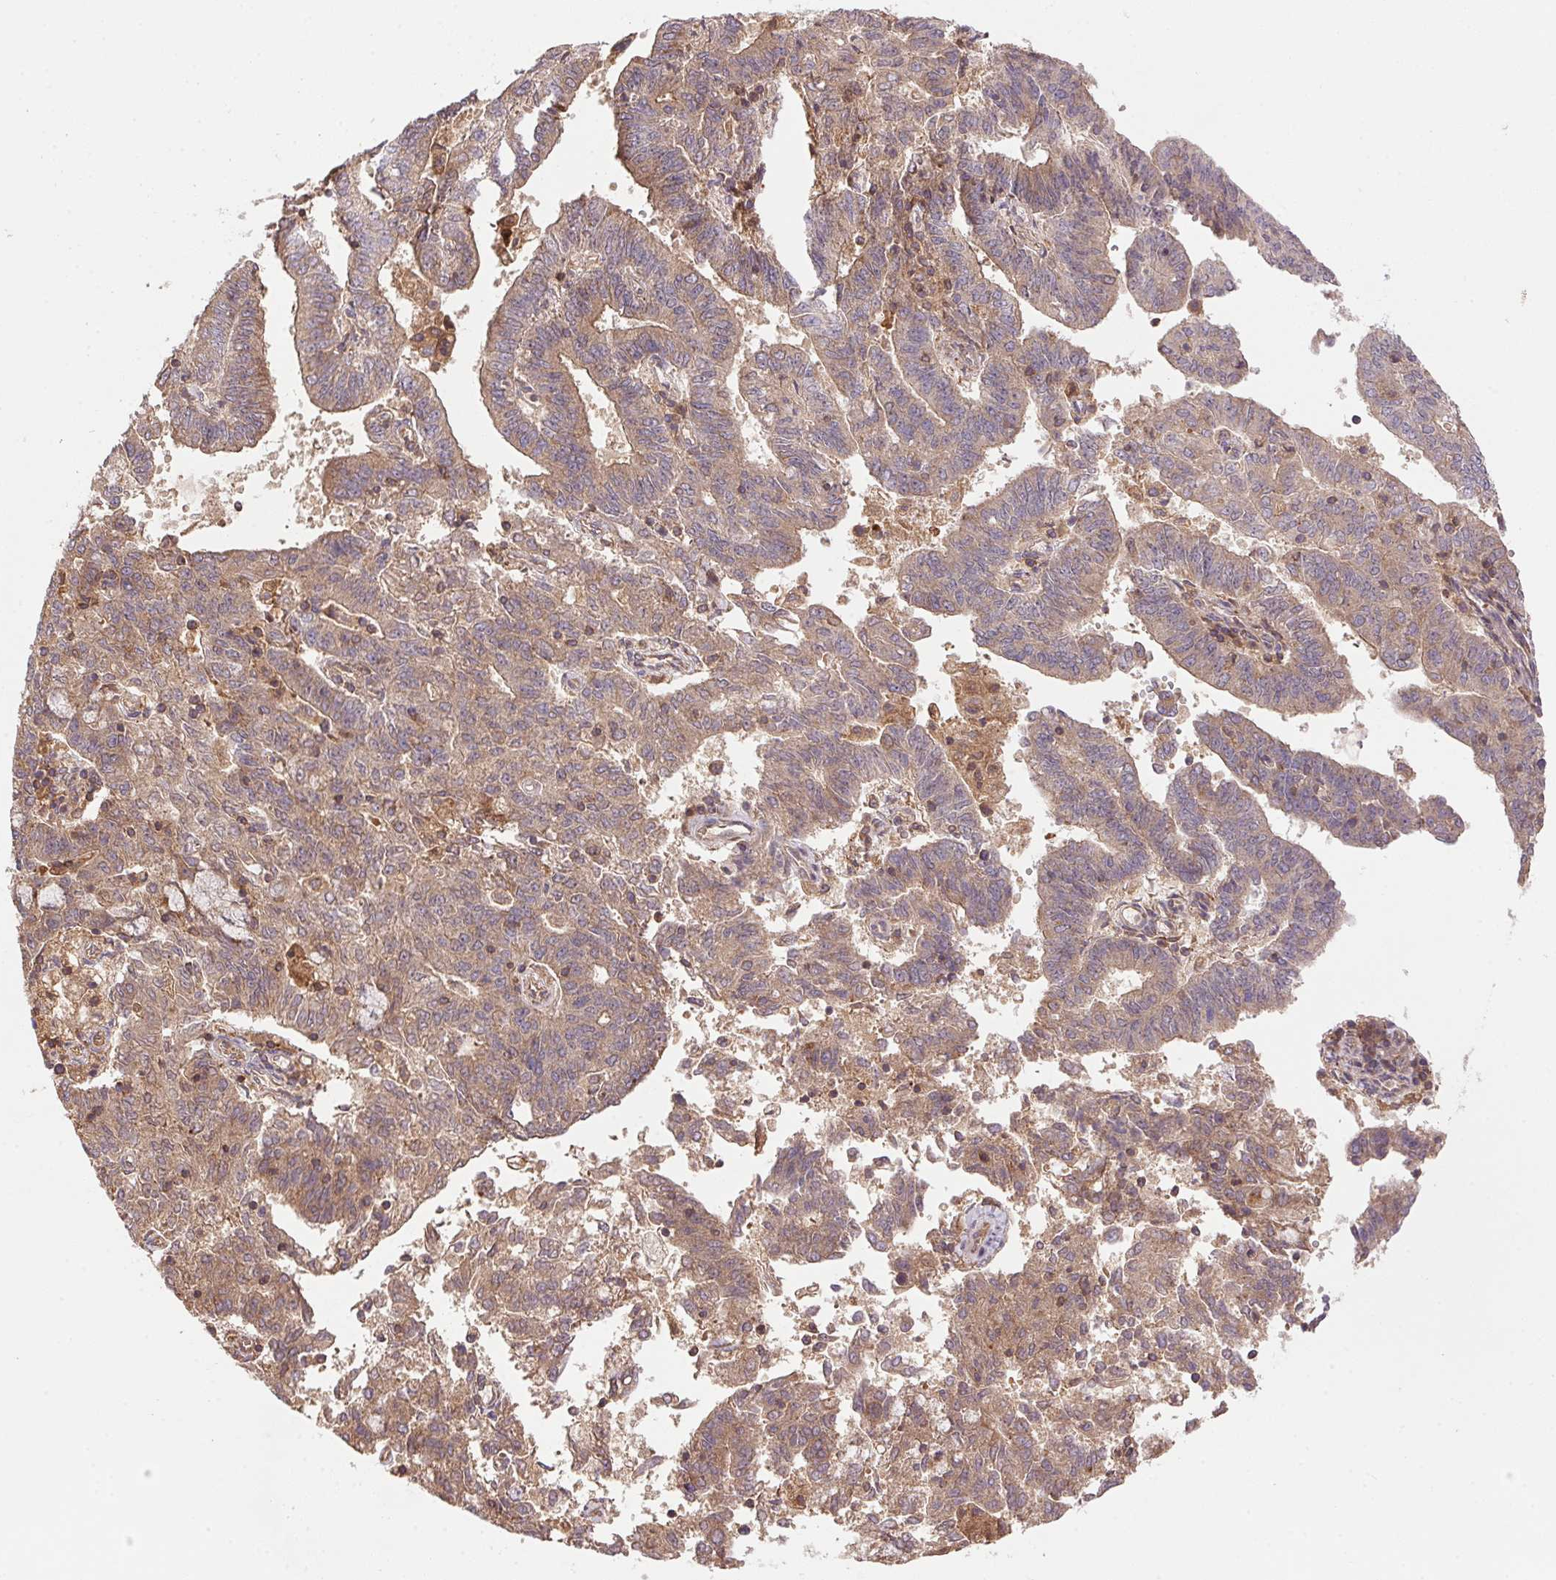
{"staining": {"intensity": "weak", "quantity": ">75%", "location": "cytoplasmic/membranous"}, "tissue": "endometrial cancer", "cell_type": "Tumor cells", "image_type": "cancer", "snomed": [{"axis": "morphology", "description": "Adenocarcinoma, NOS"}, {"axis": "topography", "description": "Endometrium"}], "caption": "Protein analysis of endometrial adenocarcinoma tissue shows weak cytoplasmic/membranous staining in about >75% of tumor cells. The staining is performed using DAB brown chromogen to label protein expression. The nuclei are counter-stained blue using hematoxylin.", "gene": "MEX3D", "patient": {"sex": "female", "age": 82}}